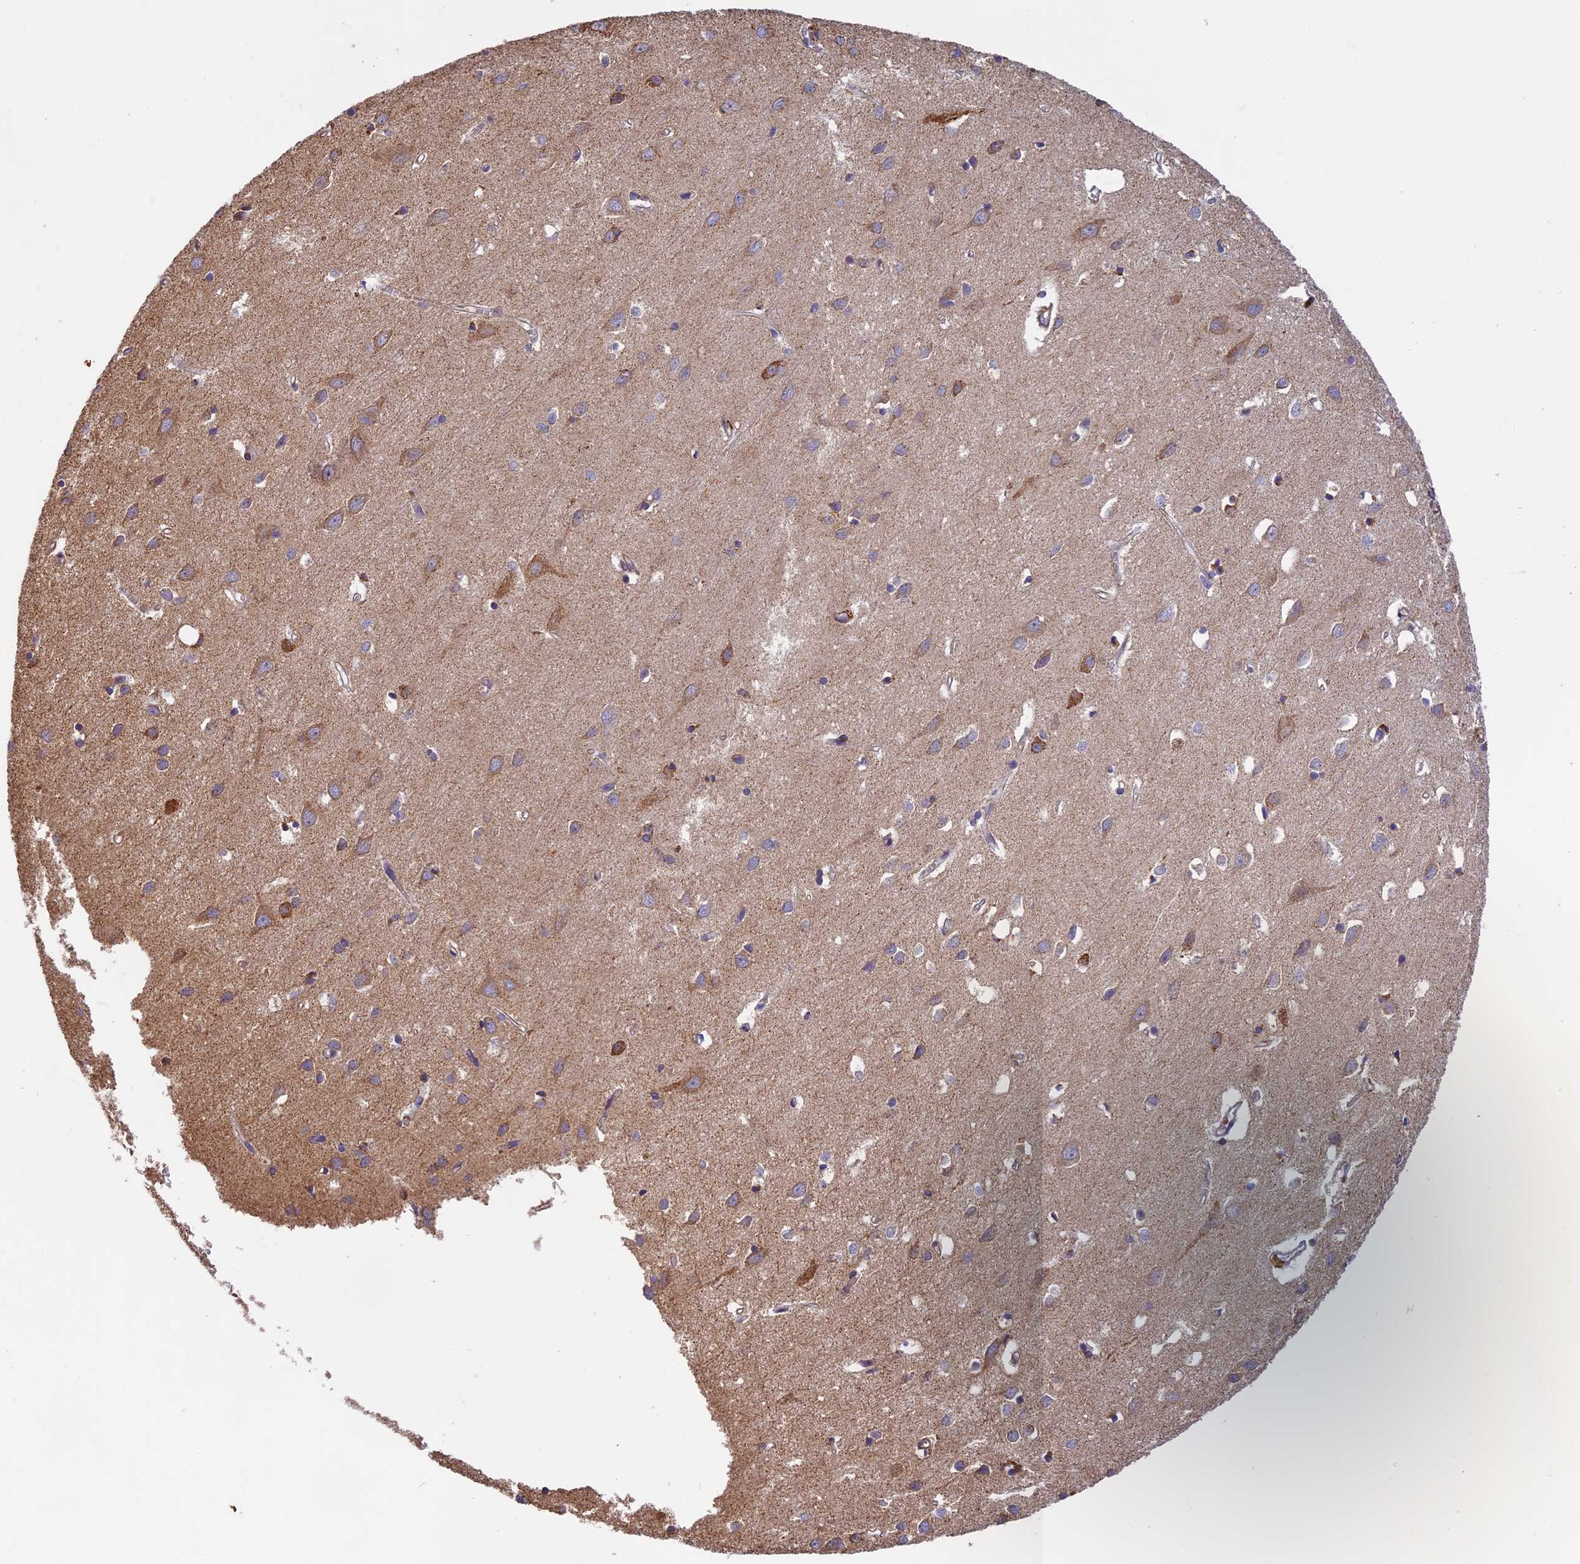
{"staining": {"intensity": "weak", "quantity": "25%-75%", "location": "cytoplasmic/membranous"}, "tissue": "cerebral cortex", "cell_type": "Endothelial cells", "image_type": "normal", "snomed": [{"axis": "morphology", "description": "Normal tissue, NOS"}, {"axis": "topography", "description": "Cerebral cortex"}], "caption": "The immunohistochemical stain shows weak cytoplasmic/membranous positivity in endothelial cells of normal cerebral cortex. Using DAB (3,3'-diaminobenzidine) (brown) and hematoxylin (blue) stains, captured at high magnification using brightfield microscopy.", "gene": "EDAR", "patient": {"sex": "female", "age": 64}}